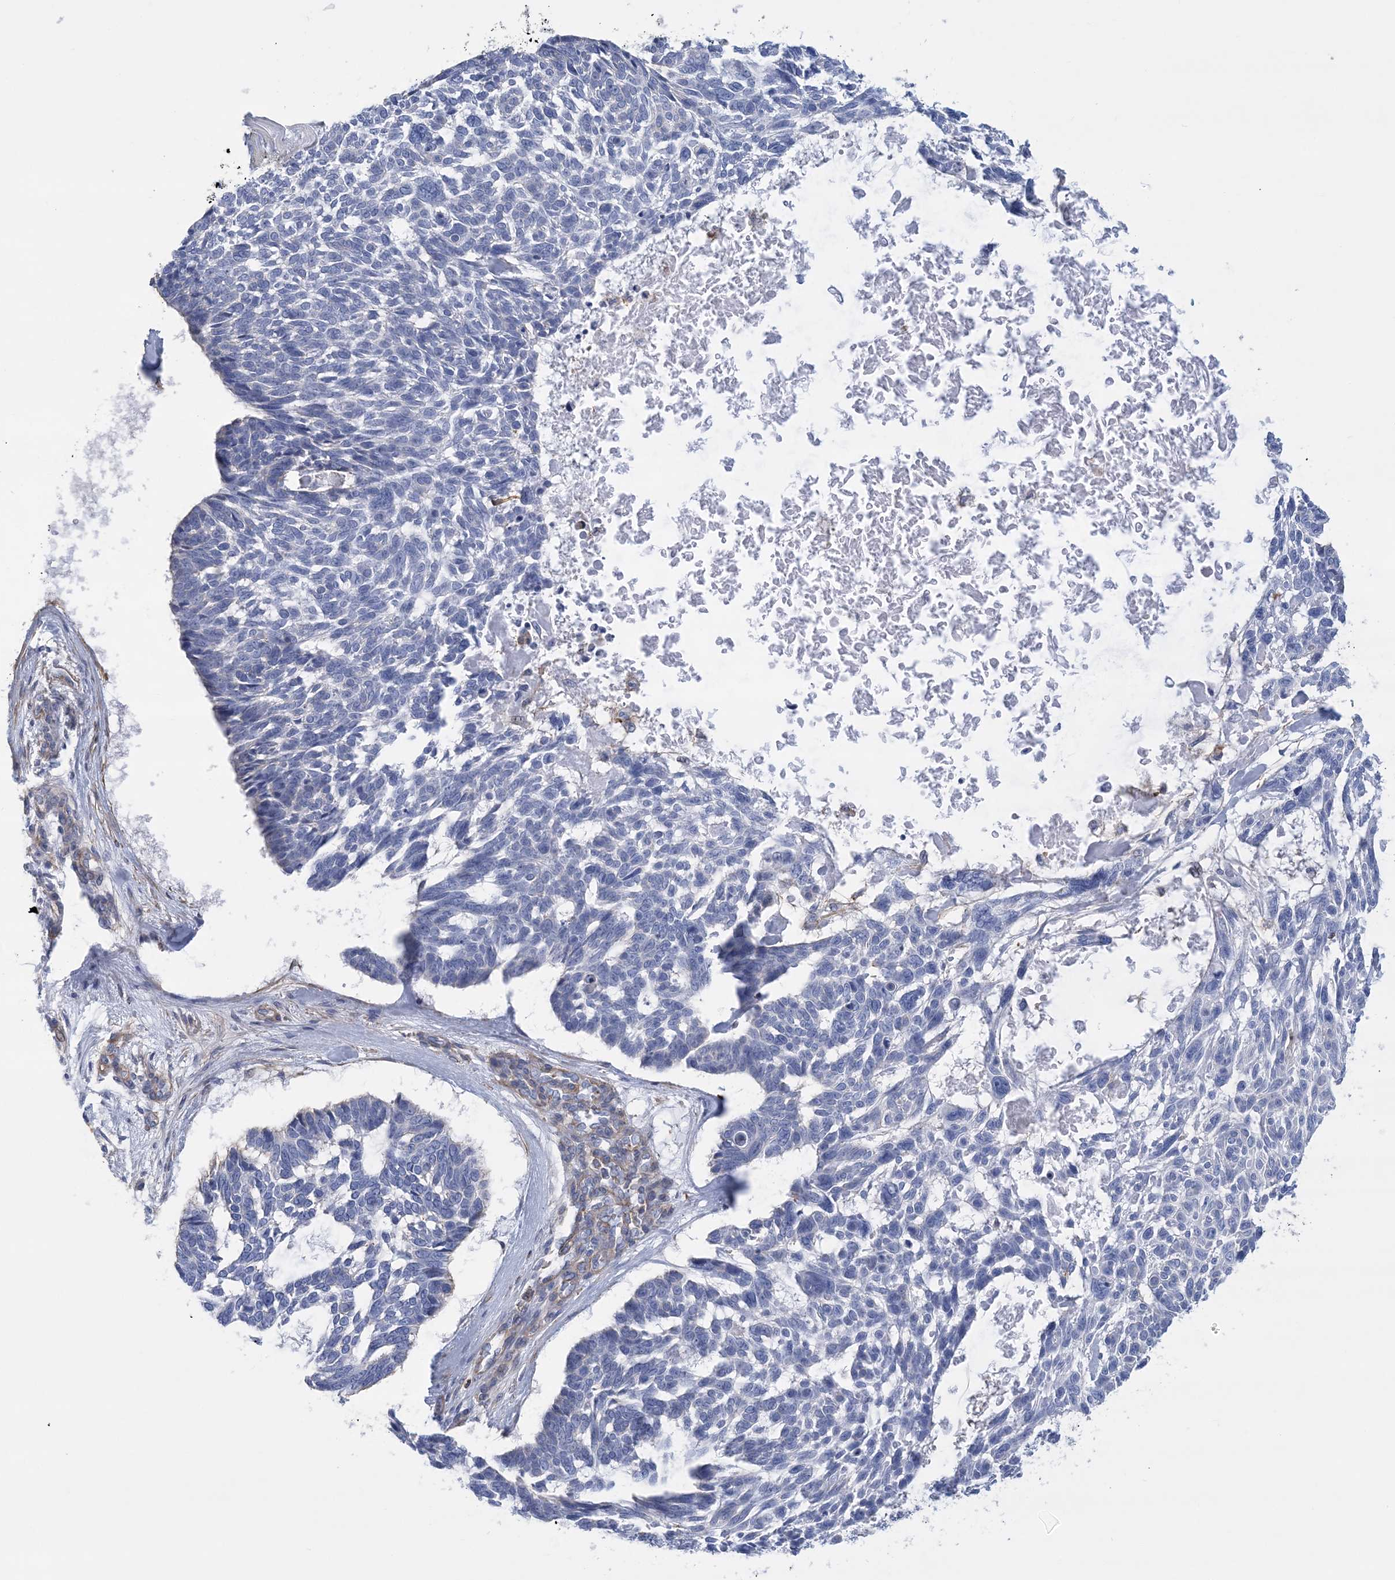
{"staining": {"intensity": "negative", "quantity": "none", "location": "none"}, "tissue": "skin cancer", "cell_type": "Tumor cells", "image_type": "cancer", "snomed": [{"axis": "morphology", "description": "Basal cell carcinoma"}, {"axis": "topography", "description": "Skin"}], "caption": "An immunohistochemistry histopathology image of basal cell carcinoma (skin) is shown. There is no staining in tumor cells of basal cell carcinoma (skin). The staining is performed using DAB (3,3'-diaminobenzidine) brown chromogen with nuclei counter-stained in using hematoxylin.", "gene": "C11orf21", "patient": {"sex": "male", "age": 88}}